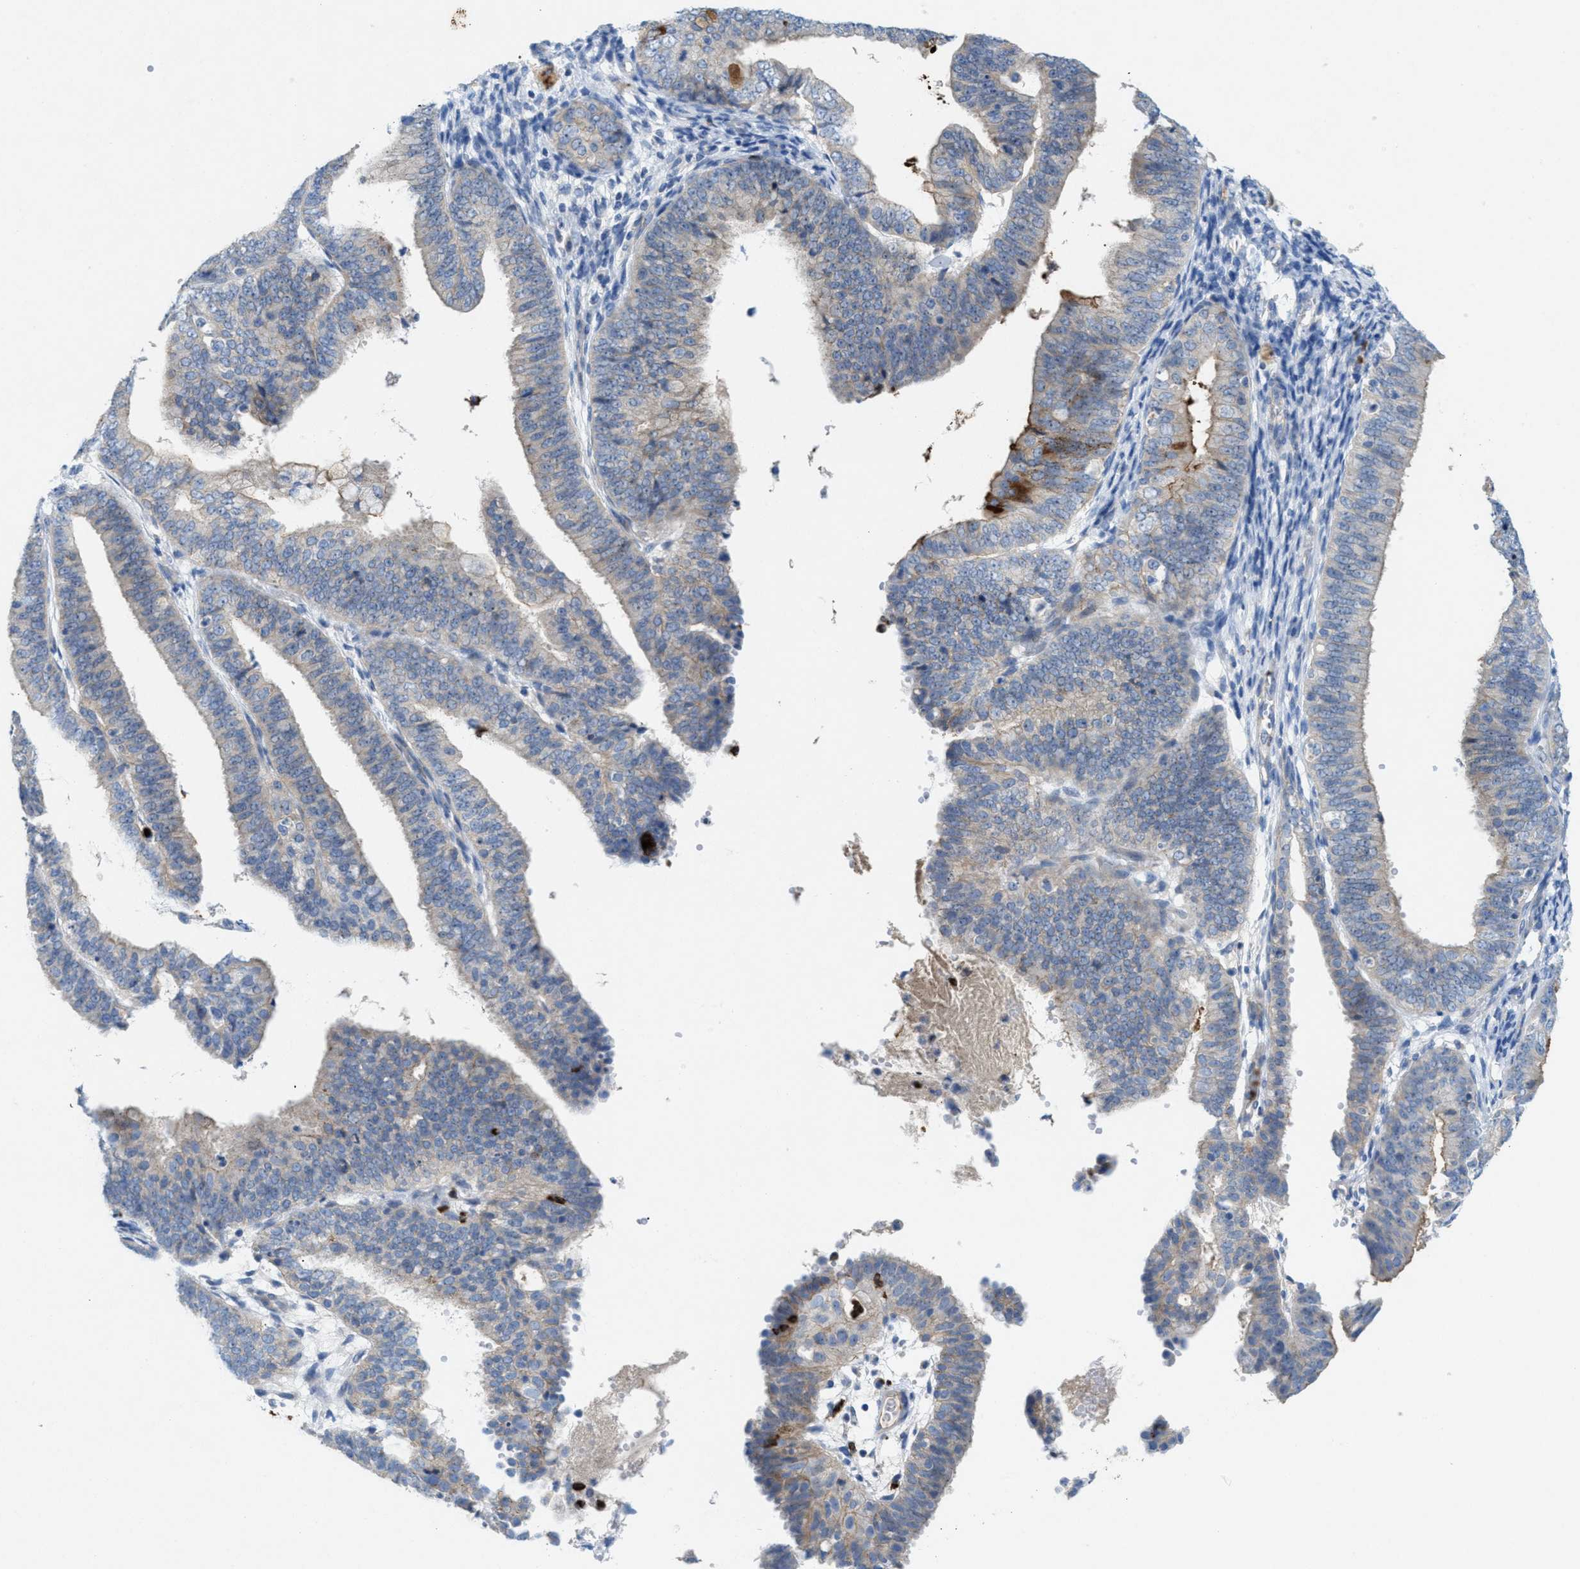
{"staining": {"intensity": "weak", "quantity": "<25%", "location": "cytoplasmic/membranous"}, "tissue": "endometrial cancer", "cell_type": "Tumor cells", "image_type": "cancer", "snomed": [{"axis": "morphology", "description": "Adenocarcinoma, NOS"}, {"axis": "topography", "description": "Endometrium"}], "caption": "Immunohistochemistry histopathology image of endometrial cancer (adenocarcinoma) stained for a protein (brown), which reveals no expression in tumor cells.", "gene": "CMTM1", "patient": {"sex": "female", "age": 63}}